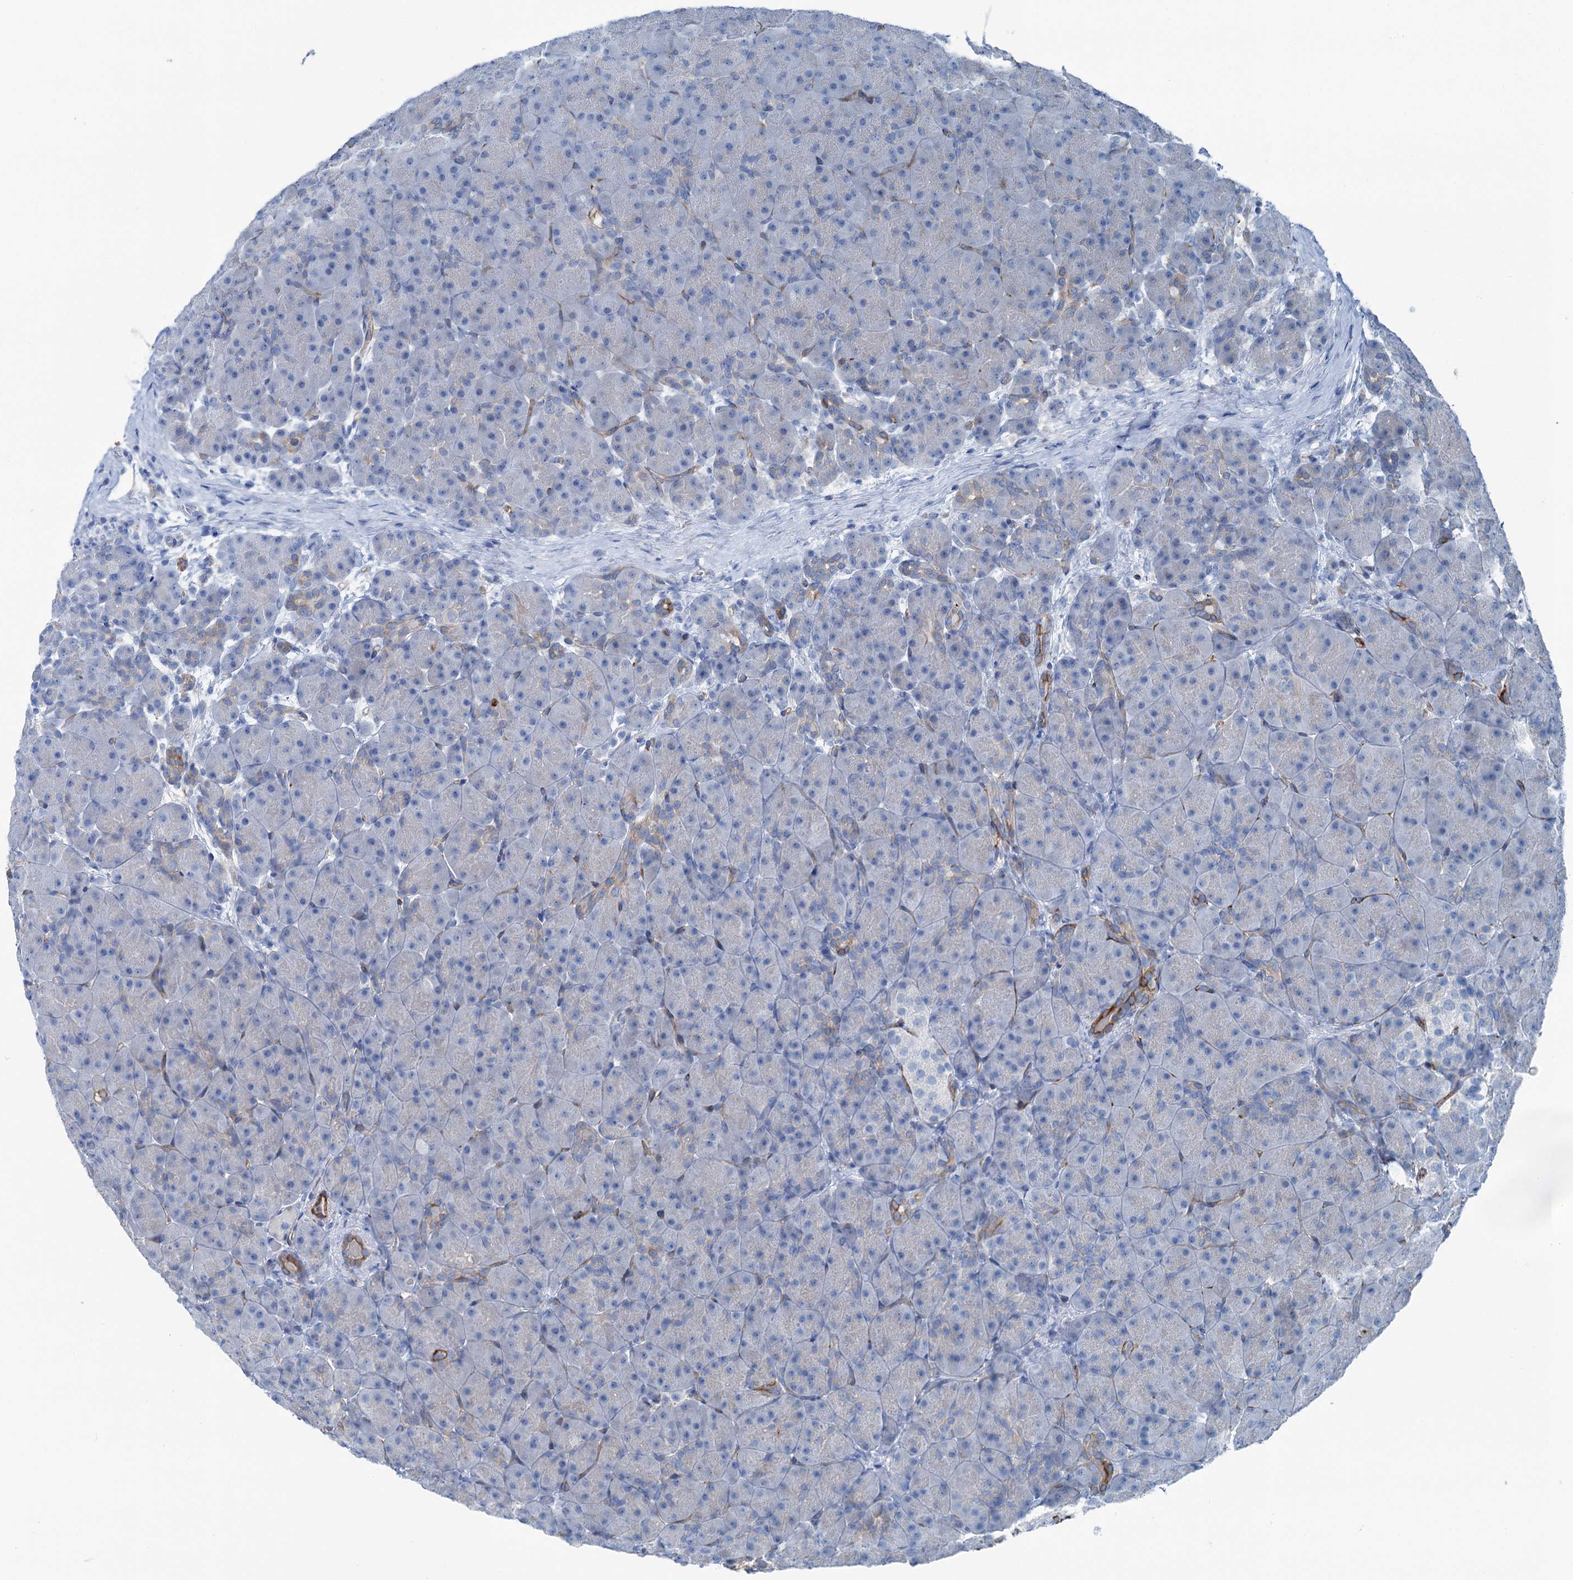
{"staining": {"intensity": "moderate", "quantity": "<25%", "location": "cytoplasmic/membranous"}, "tissue": "pancreas", "cell_type": "Exocrine glandular cells", "image_type": "normal", "snomed": [{"axis": "morphology", "description": "Normal tissue, NOS"}, {"axis": "topography", "description": "Pancreas"}], "caption": "Protein positivity by immunohistochemistry displays moderate cytoplasmic/membranous positivity in about <25% of exocrine glandular cells in unremarkable pancreas. (brown staining indicates protein expression, while blue staining denotes nuclei).", "gene": "CALCOCO1", "patient": {"sex": "male", "age": 66}}